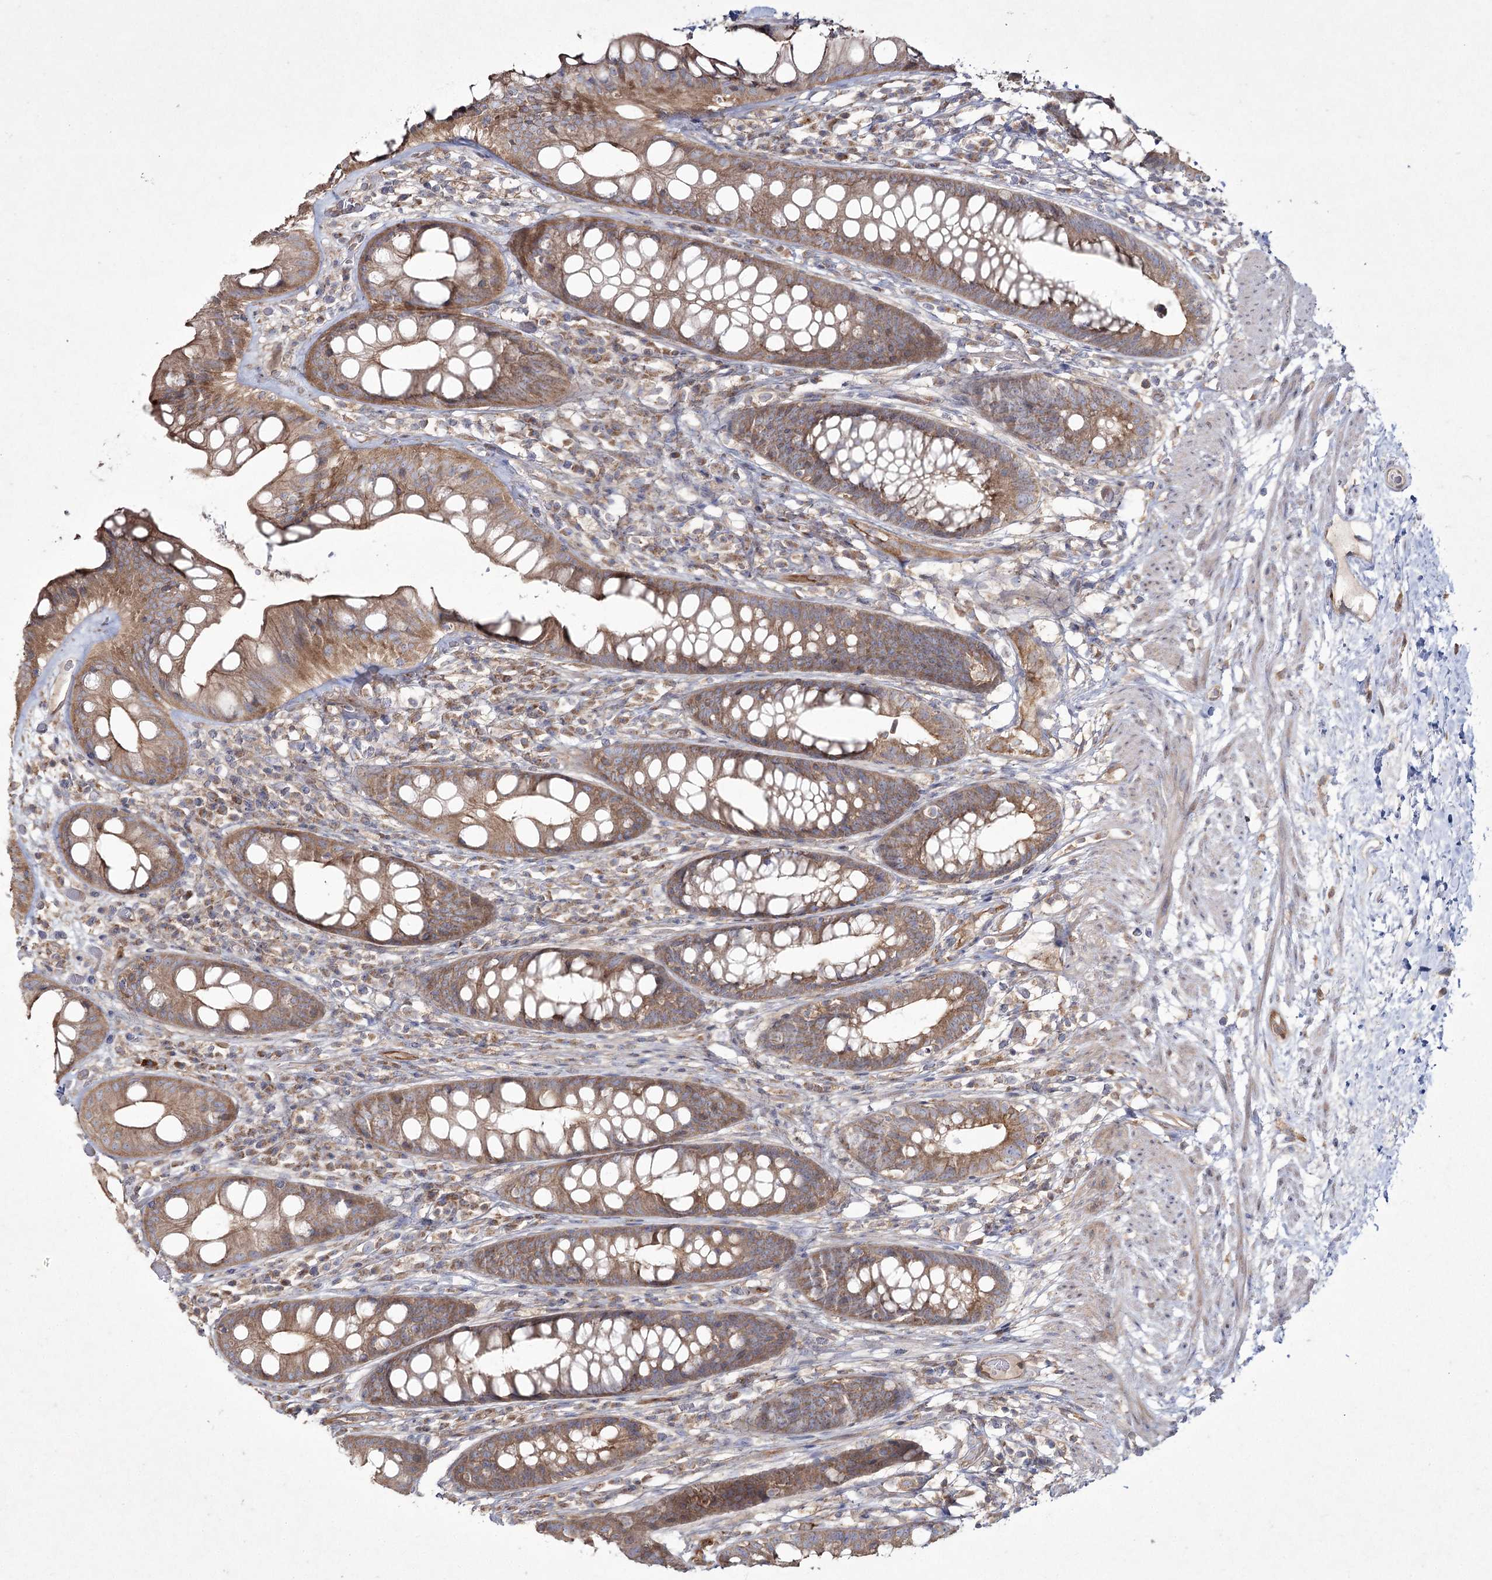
{"staining": {"intensity": "moderate", "quantity": ">75%", "location": "cytoplasmic/membranous"}, "tissue": "rectum", "cell_type": "Glandular cells", "image_type": "normal", "snomed": [{"axis": "morphology", "description": "Normal tissue, NOS"}, {"axis": "topography", "description": "Rectum"}], "caption": "This is a micrograph of IHC staining of benign rectum, which shows moderate expression in the cytoplasmic/membranous of glandular cells.", "gene": "SH3TC1", "patient": {"sex": "male", "age": 74}}